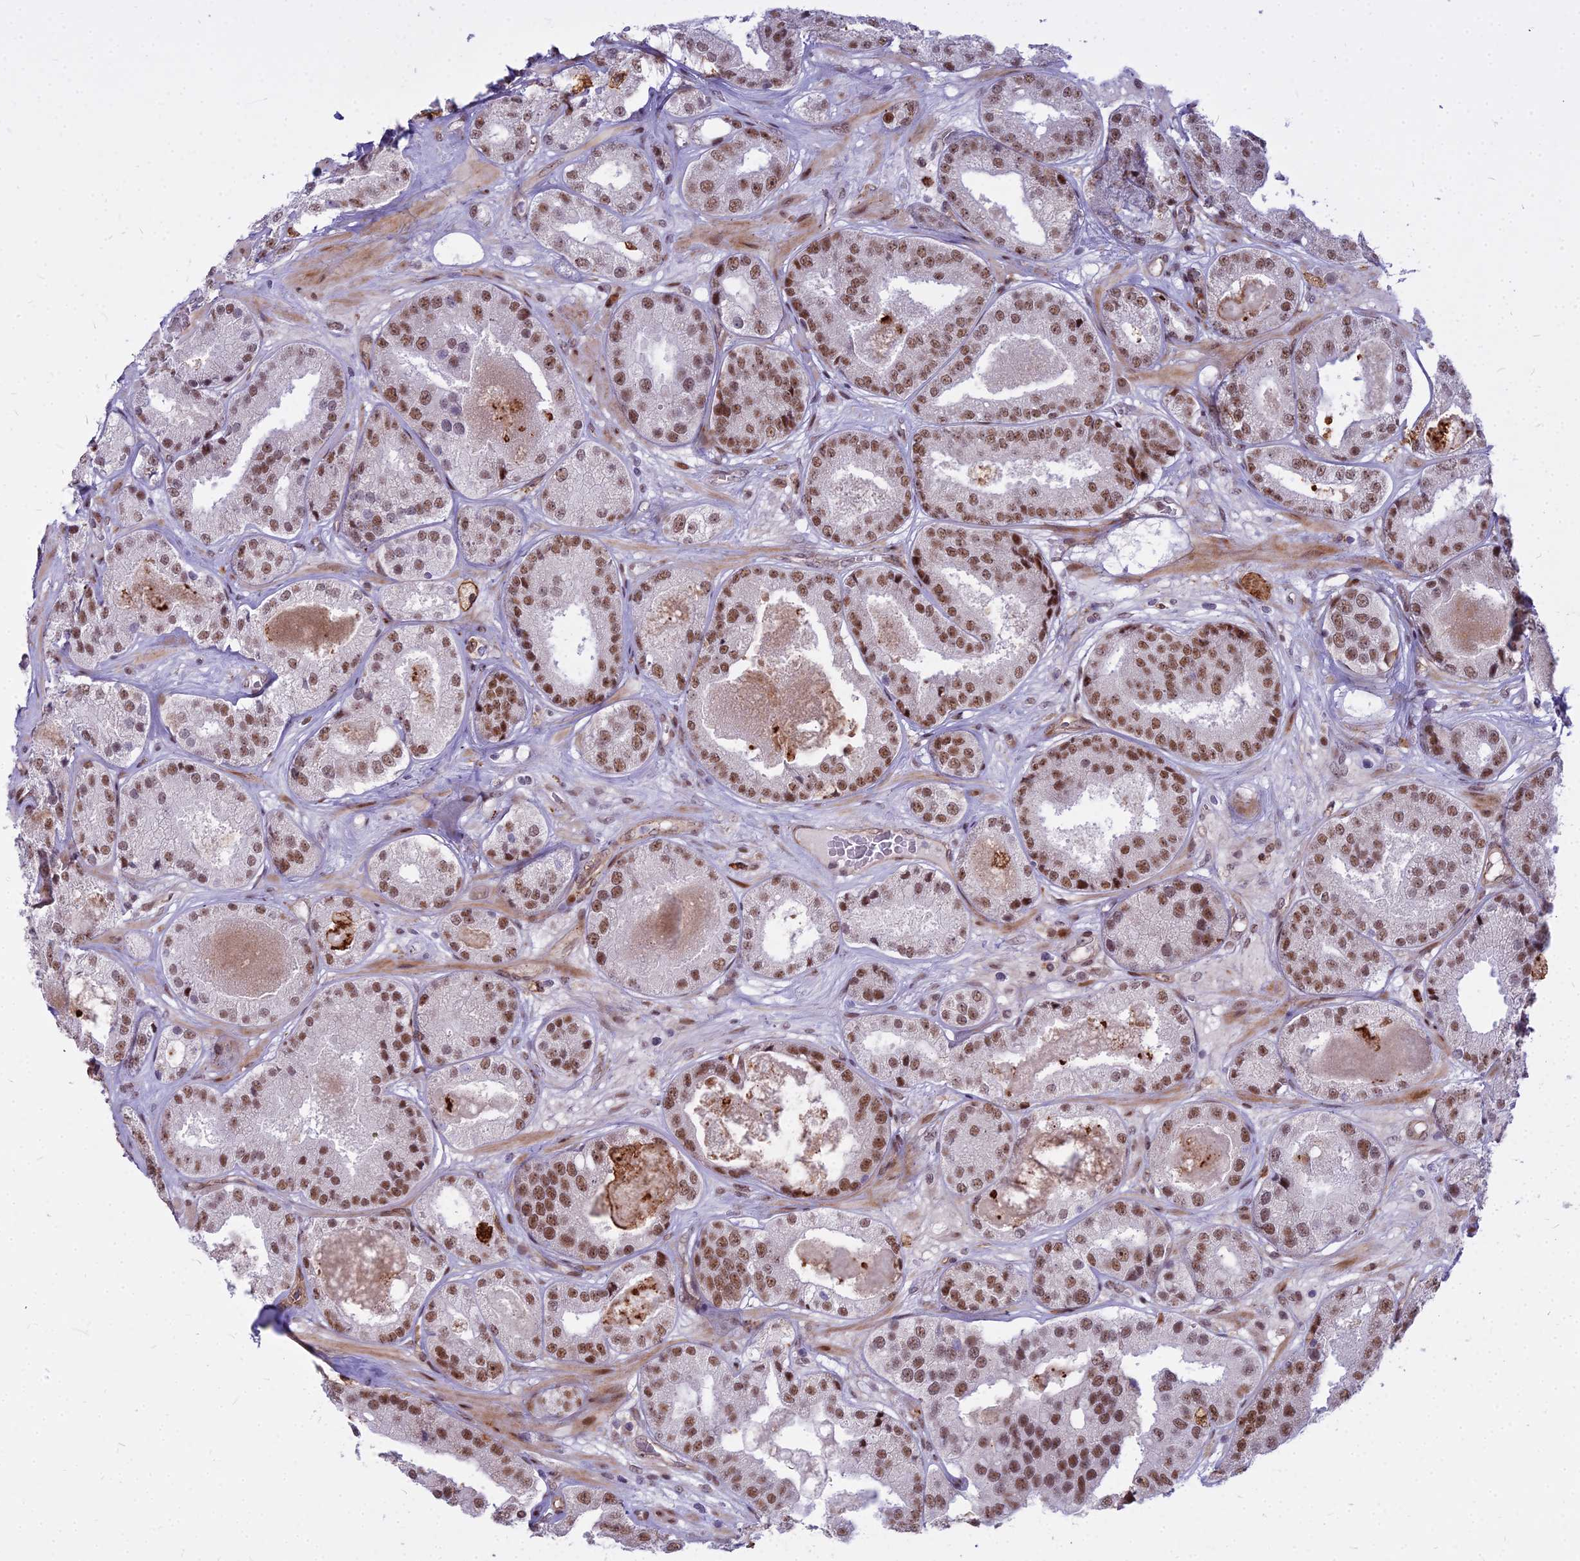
{"staining": {"intensity": "moderate", "quantity": ">75%", "location": "nuclear"}, "tissue": "prostate cancer", "cell_type": "Tumor cells", "image_type": "cancer", "snomed": [{"axis": "morphology", "description": "Adenocarcinoma, High grade"}, {"axis": "topography", "description": "Prostate"}], "caption": "IHC of human high-grade adenocarcinoma (prostate) demonstrates medium levels of moderate nuclear positivity in approximately >75% of tumor cells.", "gene": "ALG10", "patient": {"sex": "male", "age": 63}}